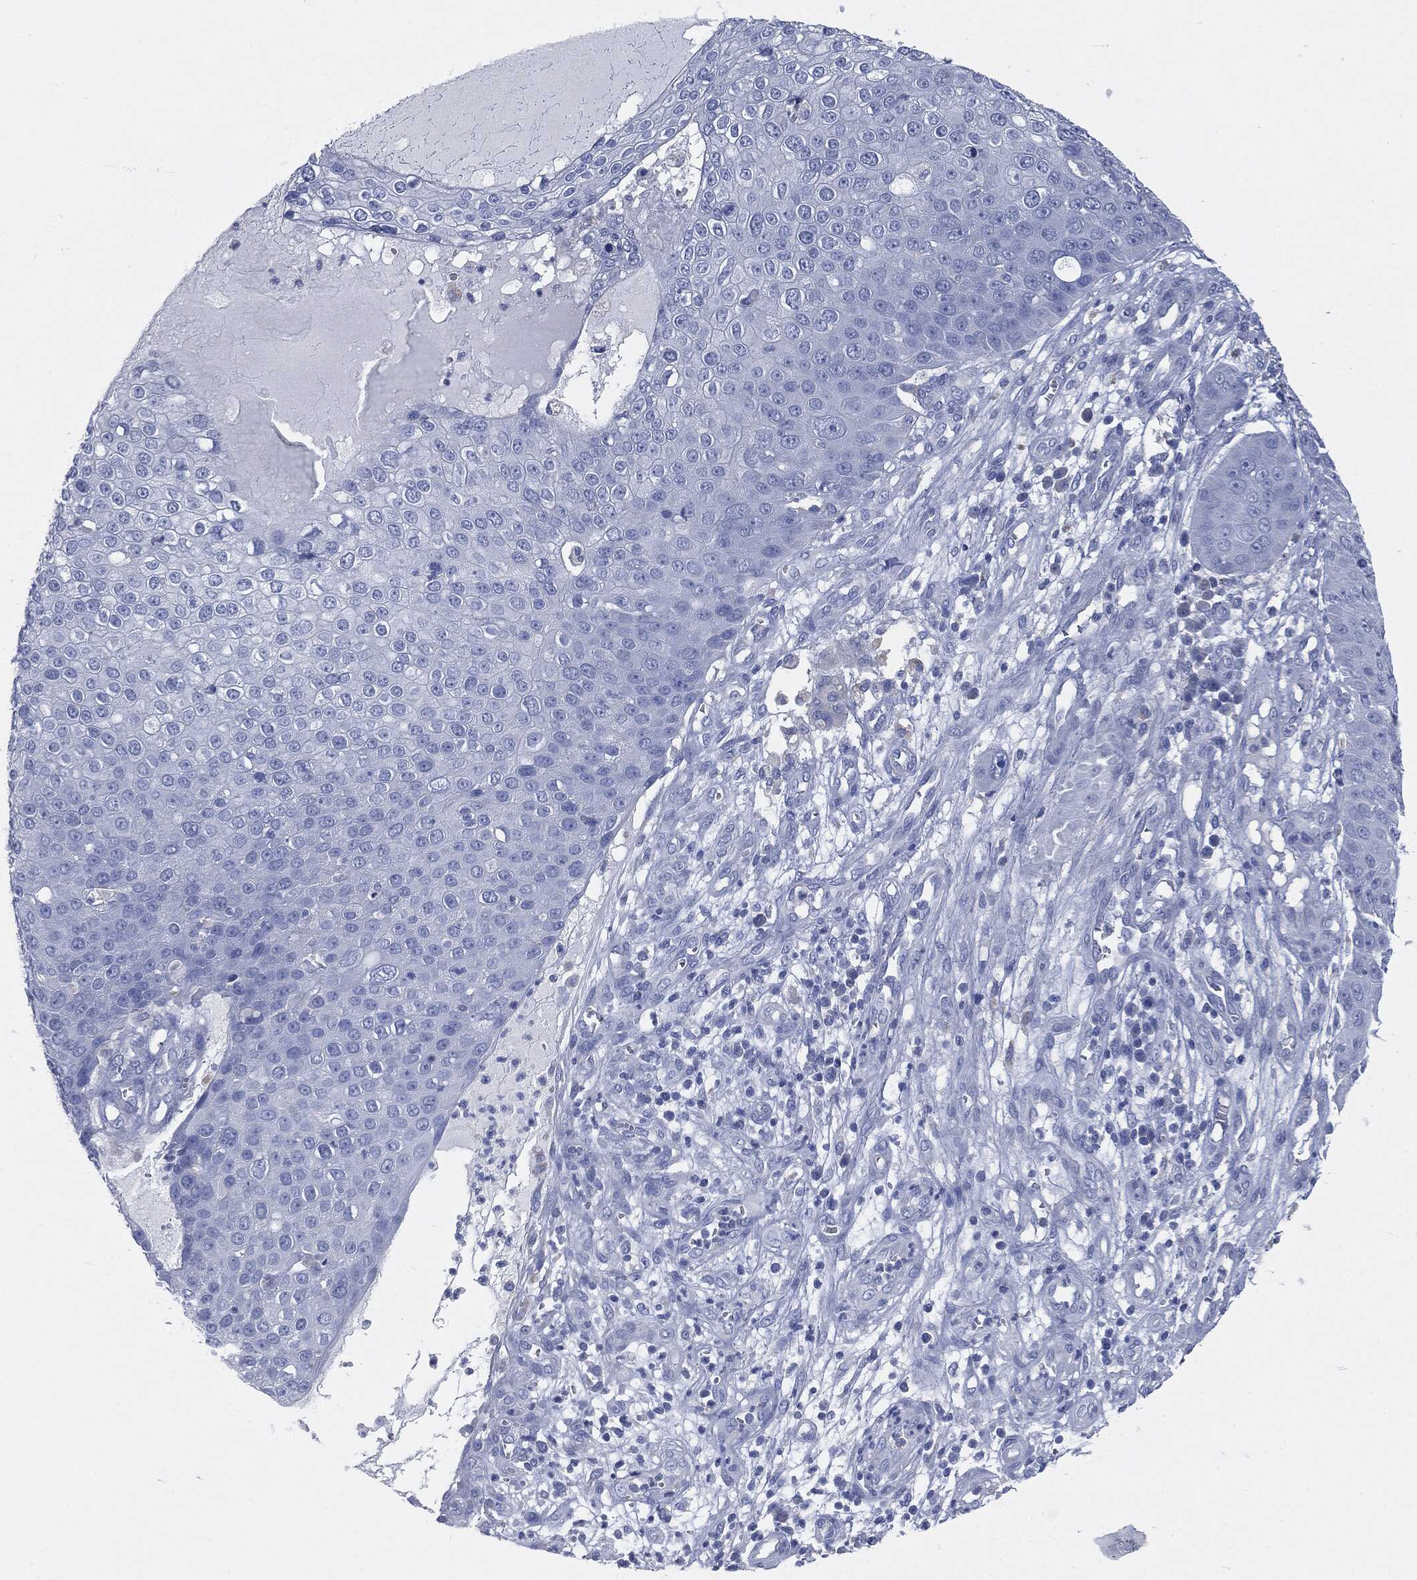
{"staining": {"intensity": "negative", "quantity": "none", "location": "none"}, "tissue": "skin cancer", "cell_type": "Tumor cells", "image_type": "cancer", "snomed": [{"axis": "morphology", "description": "Squamous cell carcinoma, NOS"}, {"axis": "topography", "description": "Skin"}], "caption": "Tumor cells are negative for brown protein staining in squamous cell carcinoma (skin).", "gene": "CAV3", "patient": {"sex": "male", "age": 71}}